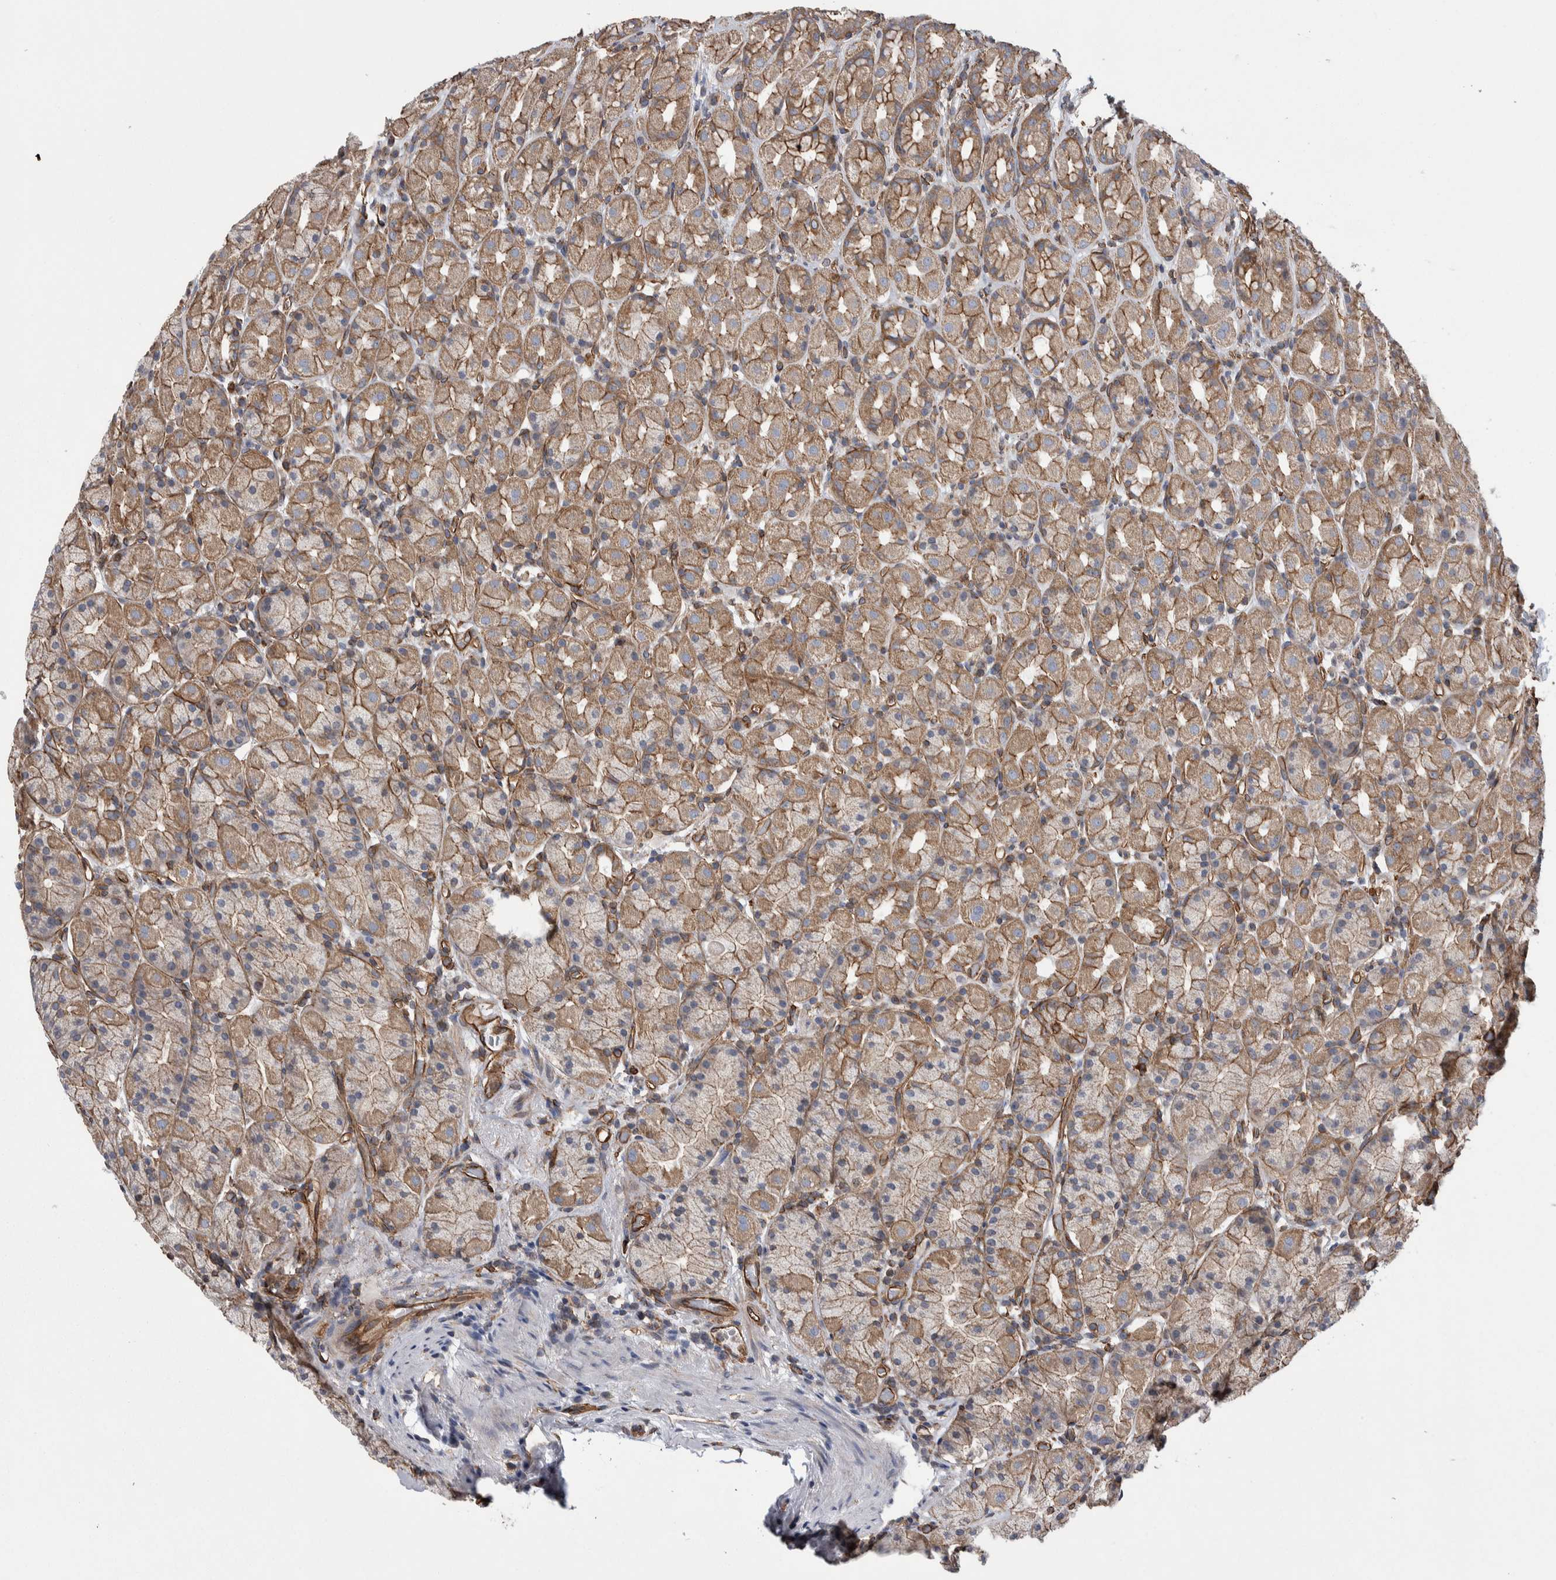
{"staining": {"intensity": "moderate", "quantity": ">75%", "location": "cytoplasmic/membranous"}, "tissue": "stomach", "cell_type": "Glandular cells", "image_type": "normal", "snomed": [{"axis": "morphology", "description": "Normal tissue, NOS"}, {"axis": "topography", "description": "Stomach, upper"}], "caption": "Immunohistochemical staining of normal human stomach reveals >75% levels of moderate cytoplasmic/membranous protein expression in approximately >75% of glandular cells.", "gene": "KIF12", "patient": {"sex": "male", "age": 68}}